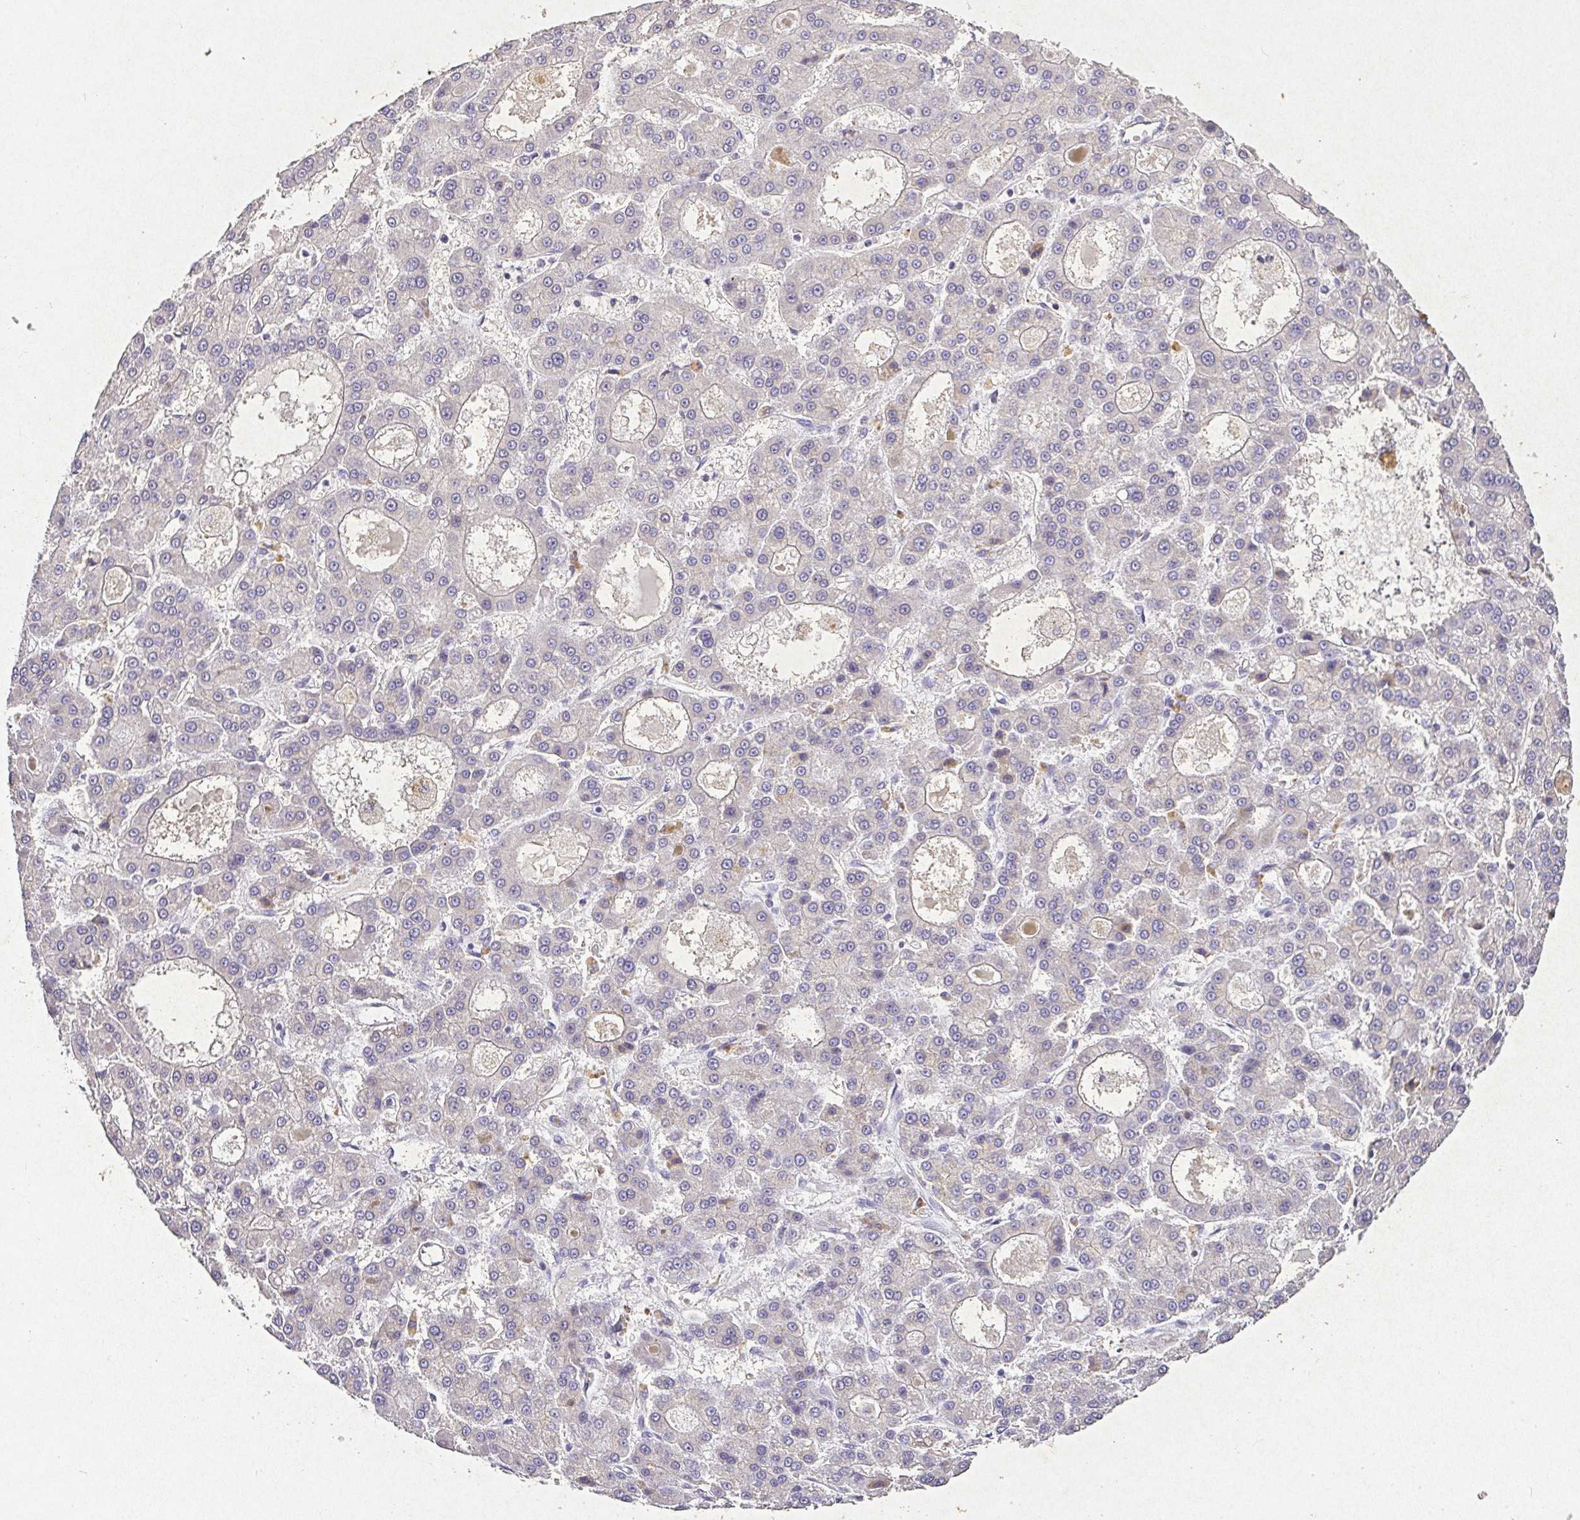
{"staining": {"intensity": "negative", "quantity": "none", "location": "none"}, "tissue": "liver cancer", "cell_type": "Tumor cells", "image_type": "cancer", "snomed": [{"axis": "morphology", "description": "Carcinoma, Hepatocellular, NOS"}, {"axis": "topography", "description": "Liver"}], "caption": "A photomicrograph of human liver hepatocellular carcinoma is negative for staining in tumor cells.", "gene": "RPS2", "patient": {"sex": "male", "age": 70}}